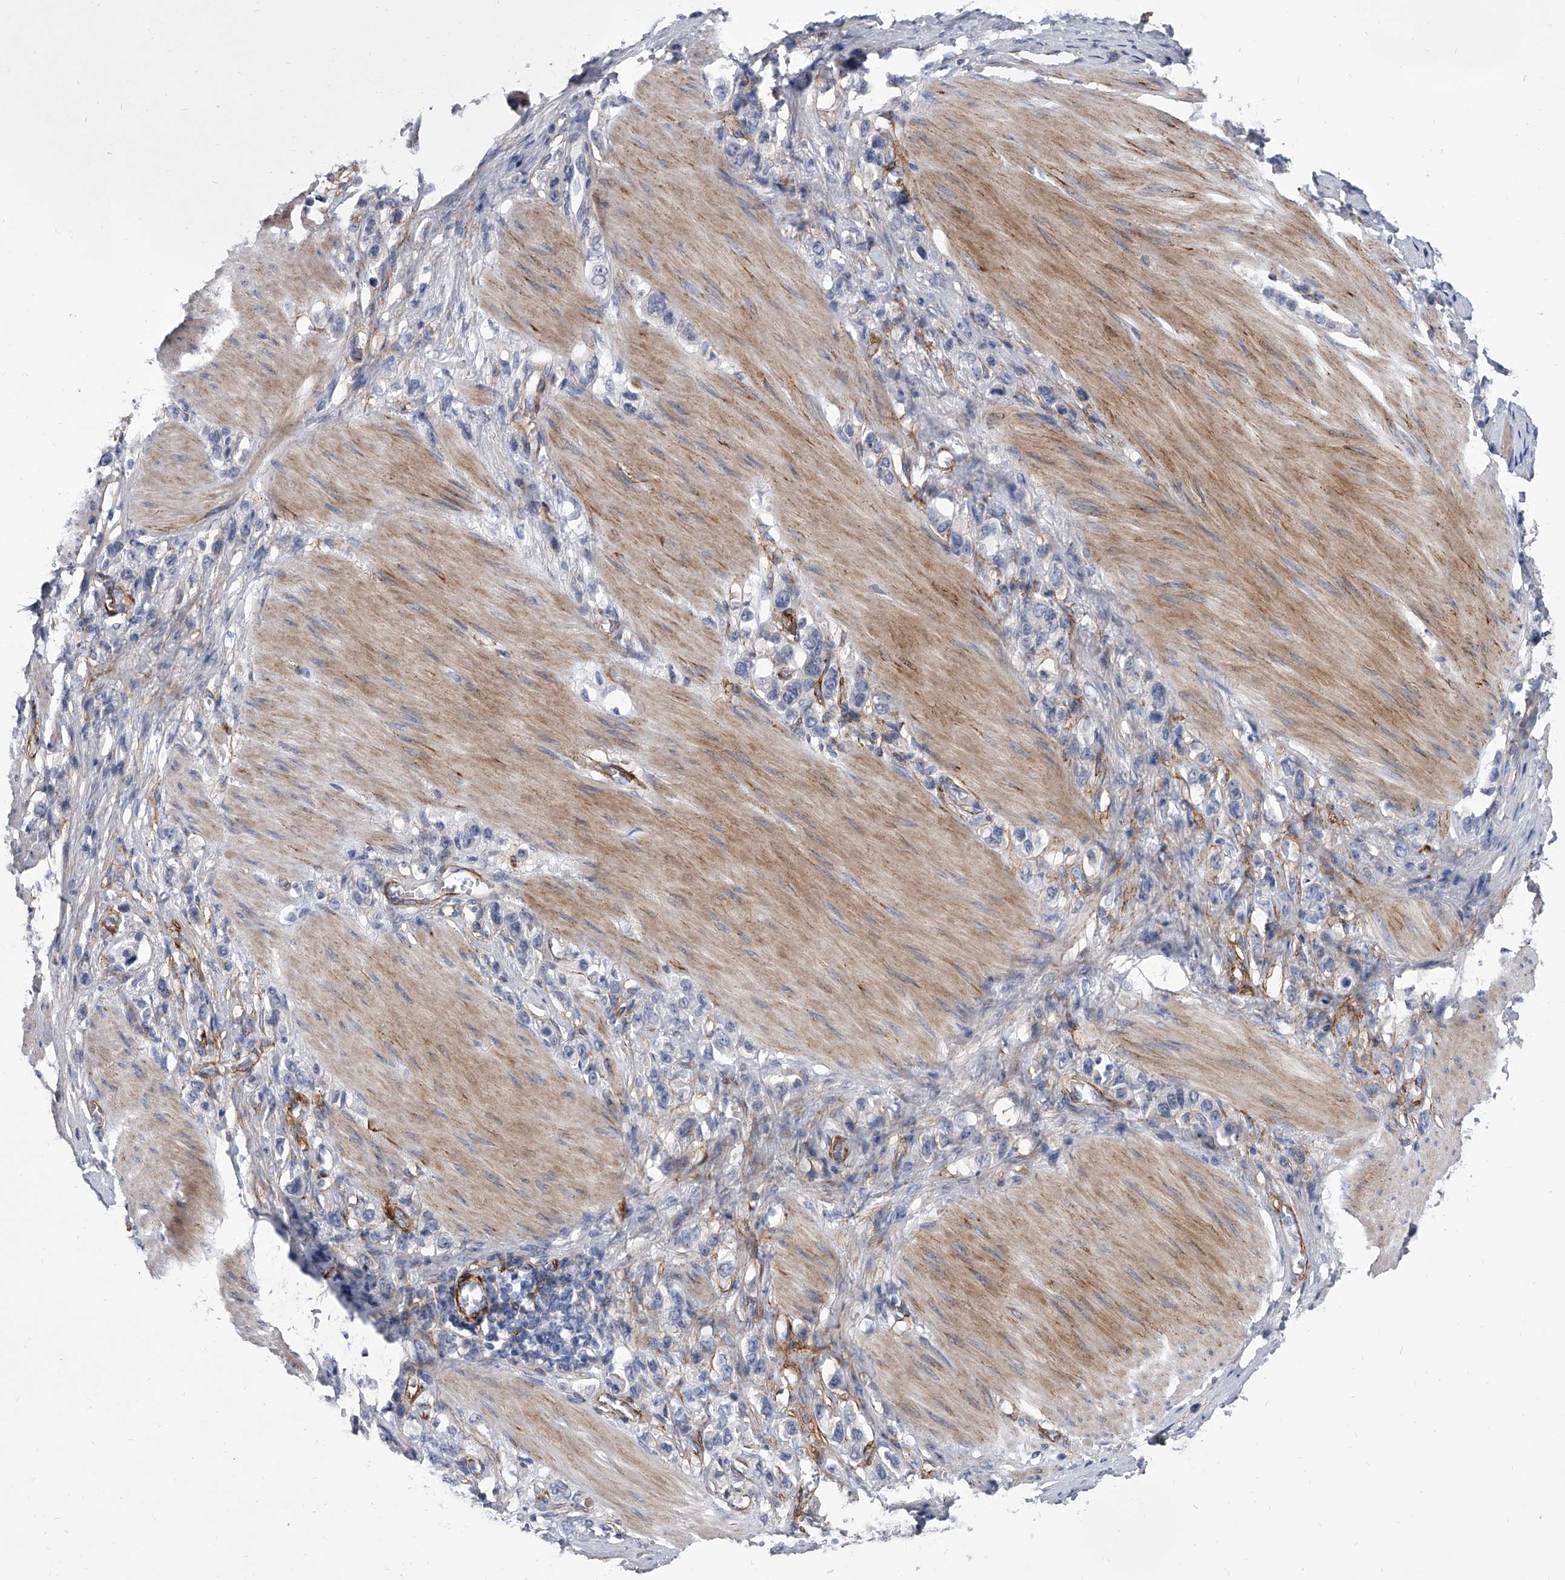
{"staining": {"intensity": "negative", "quantity": "none", "location": "none"}, "tissue": "stomach cancer", "cell_type": "Tumor cells", "image_type": "cancer", "snomed": [{"axis": "morphology", "description": "Adenocarcinoma, NOS"}, {"axis": "topography", "description": "Stomach"}], "caption": "Stomach cancer (adenocarcinoma) was stained to show a protein in brown. There is no significant staining in tumor cells. Nuclei are stained in blue.", "gene": "ALG14", "patient": {"sex": "female", "age": 65}}